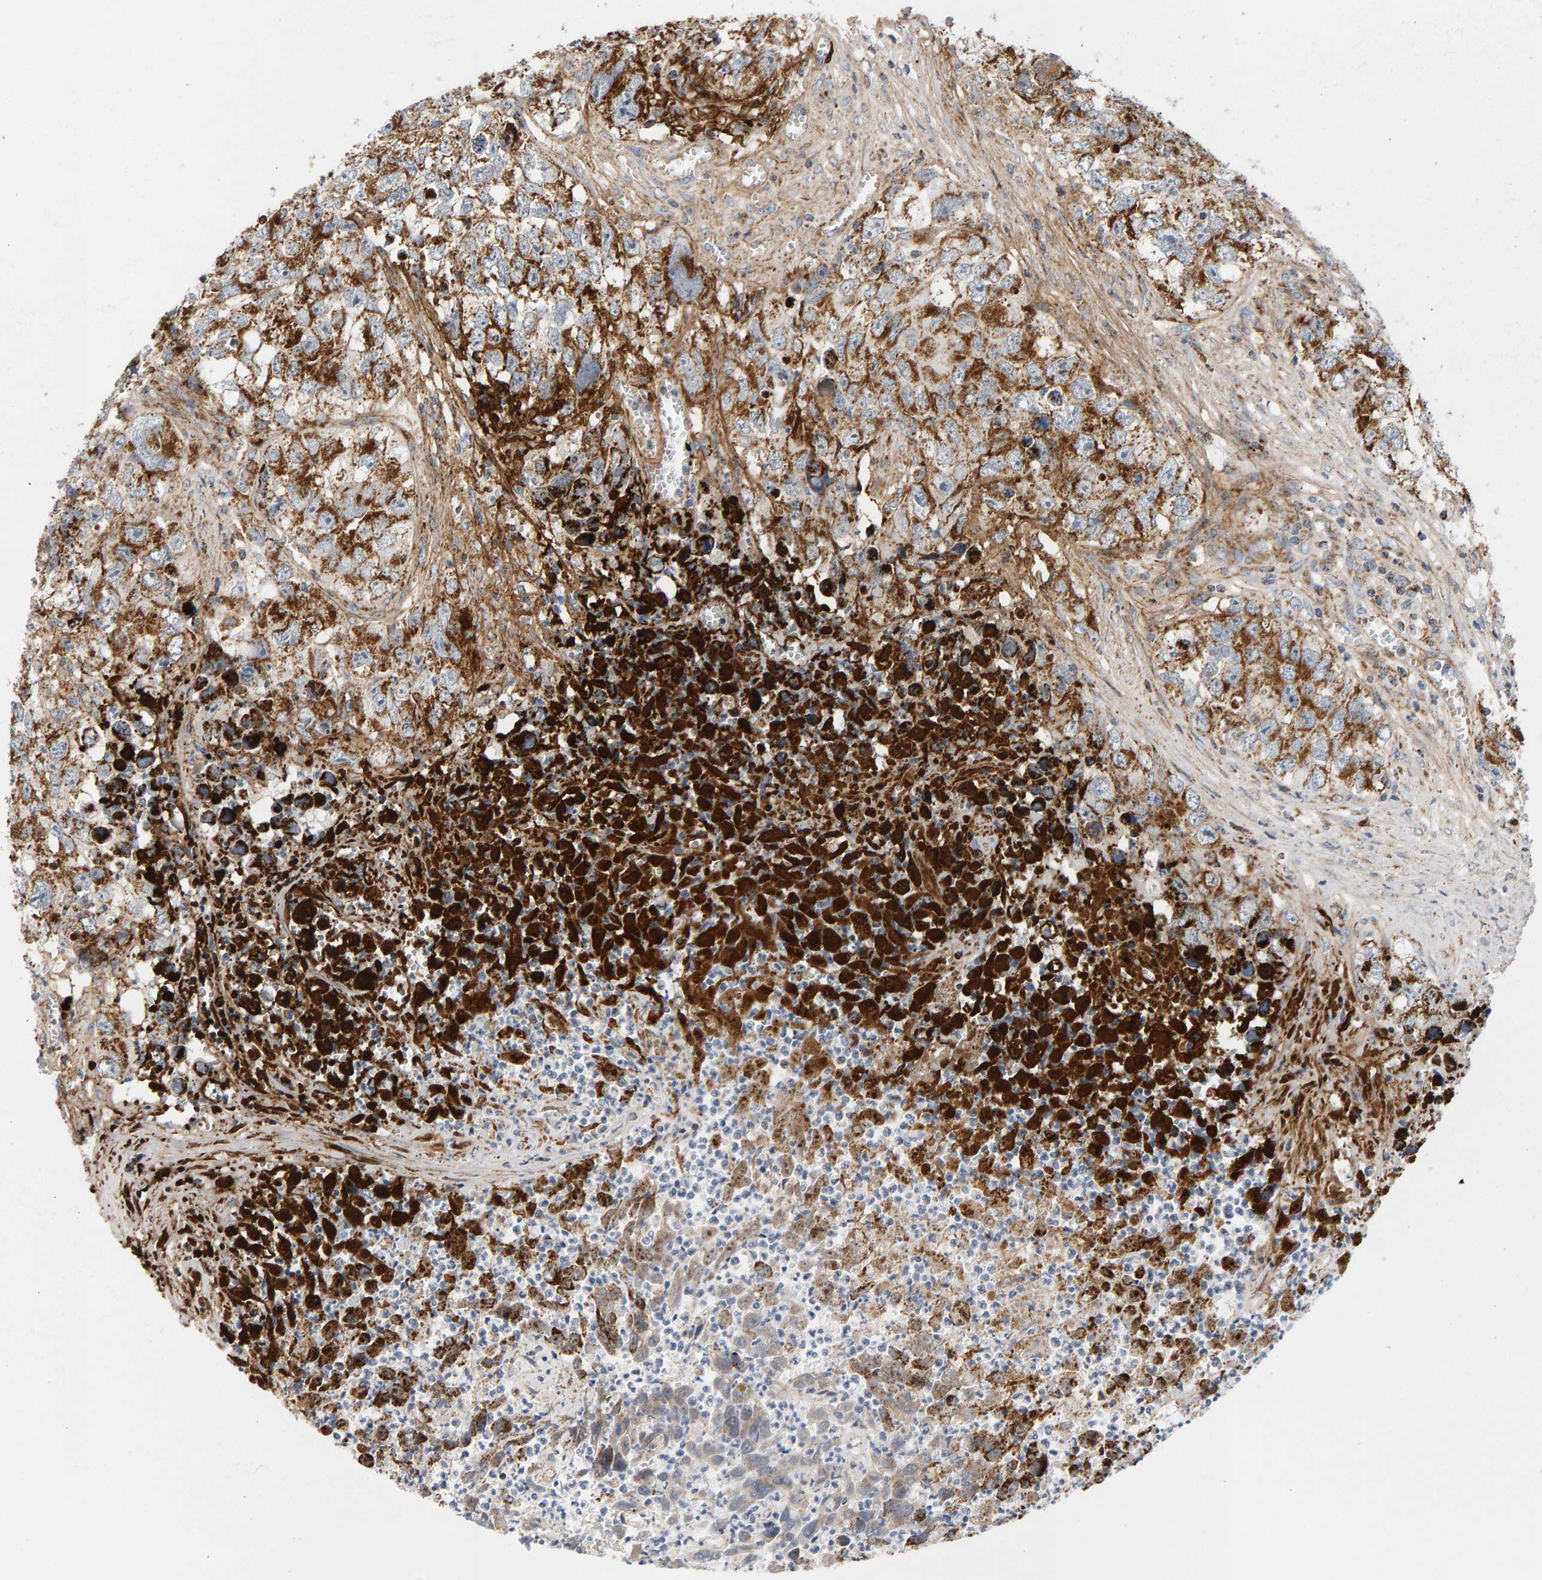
{"staining": {"intensity": "moderate", "quantity": ">75%", "location": "cytoplasmic/membranous"}, "tissue": "testis cancer", "cell_type": "Tumor cells", "image_type": "cancer", "snomed": [{"axis": "morphology", "description": "Seminoma, NOS"}, {"axis": "morphology", "description": "Carcinoma, Embryonal, NOS"}, {"axis": "topography", "description": "Testis"}], "caption": "IHC (DAB (3,3'-diaminobenzidine)) staining of human testis cancer (seminoma) shows moderate cytoplasmic/membranous protein positivity in approximately >75% of tumor cells. IHC stains the protein in brown and the nuclei are stained blue.", "gene": "GGTA1", "patient": {"sex": "male", "age": 43}}